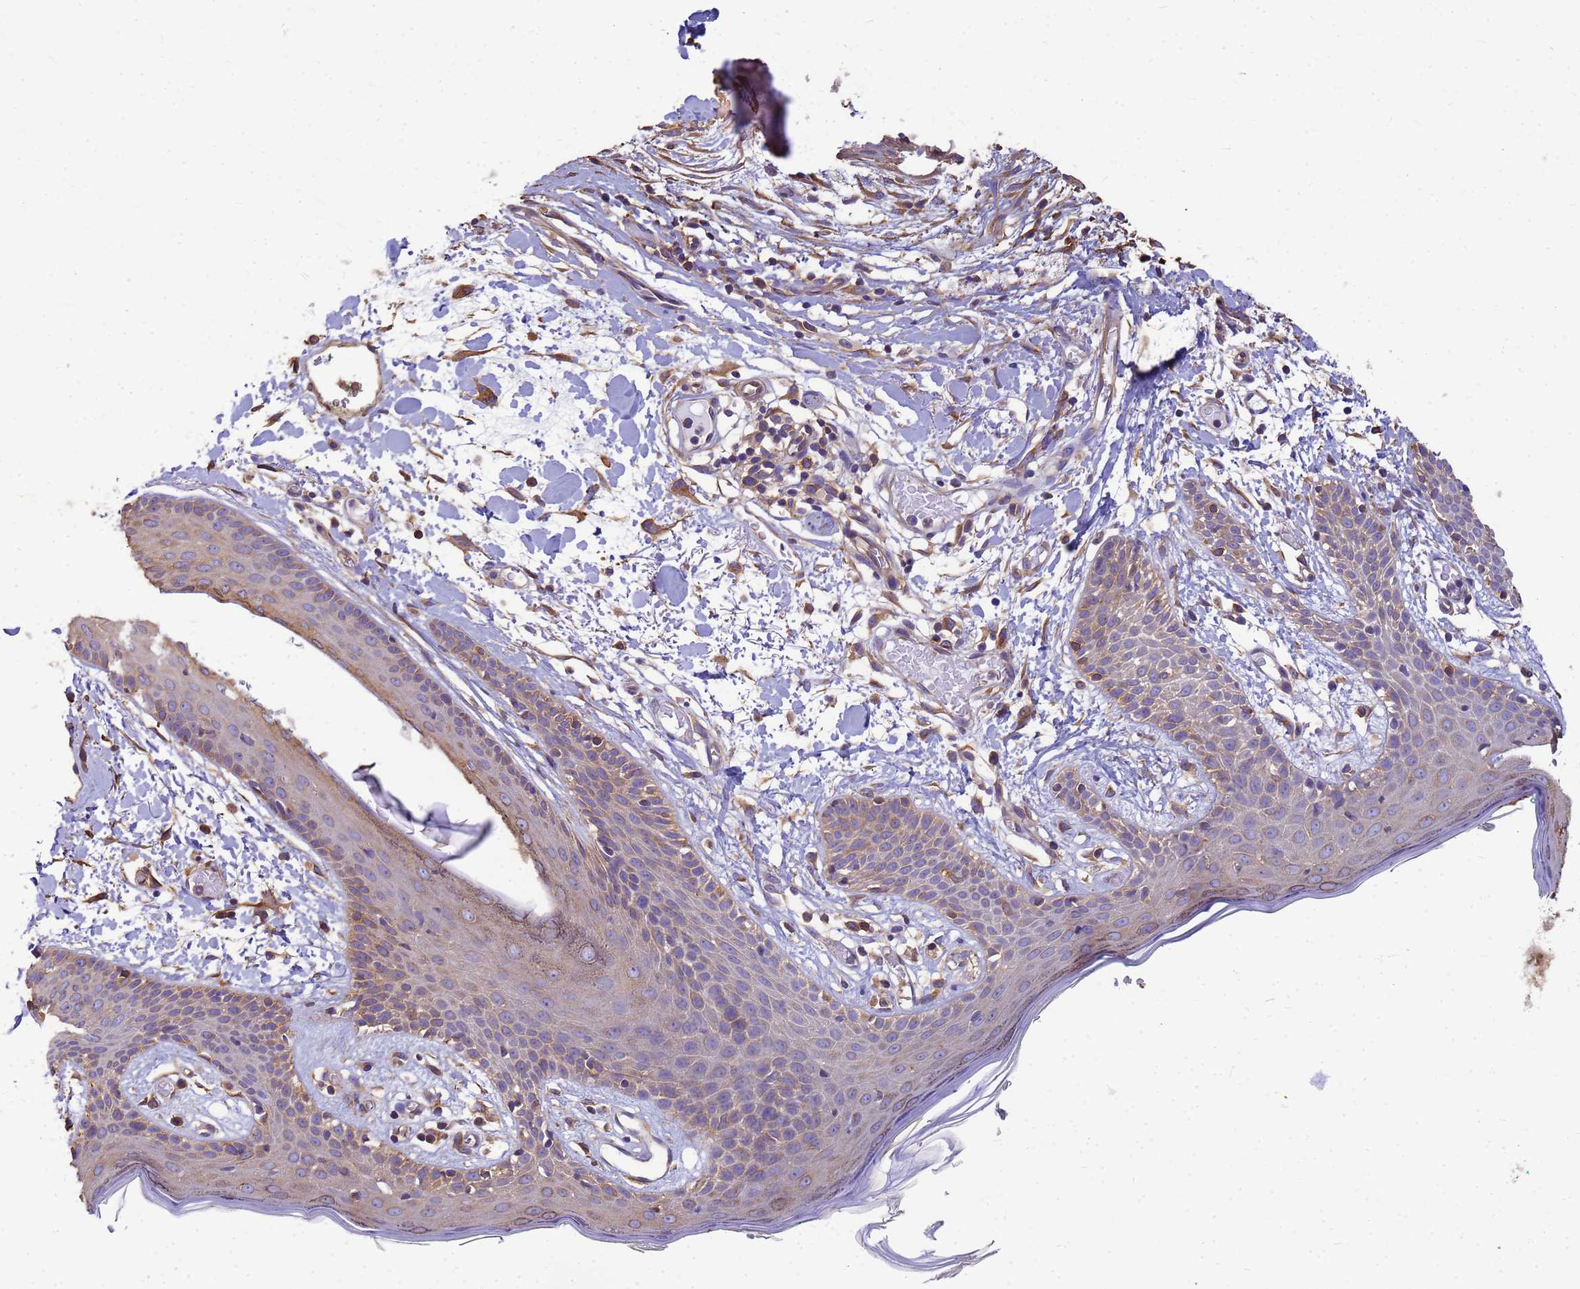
{"staining": {"intensity": "moderate", "quantity": ">75%", "location": "cytoplasmic/membranous"}, "tissue": "skin", "cell_type": "Fibroblasts", "image_type": "normal", "snomed": [{"axis": "morphology", "description": "Normal tissue, NOS"}, {"axis": "topography", "description": "Skin"}], "caption": "A brown stain highlights moderate cytoplasmic/membranous positivity of a protein in fibroblasts of benign human skin.", "gene": "ENSG00000198211", "patient": {"sex": "male", "age": 79}}